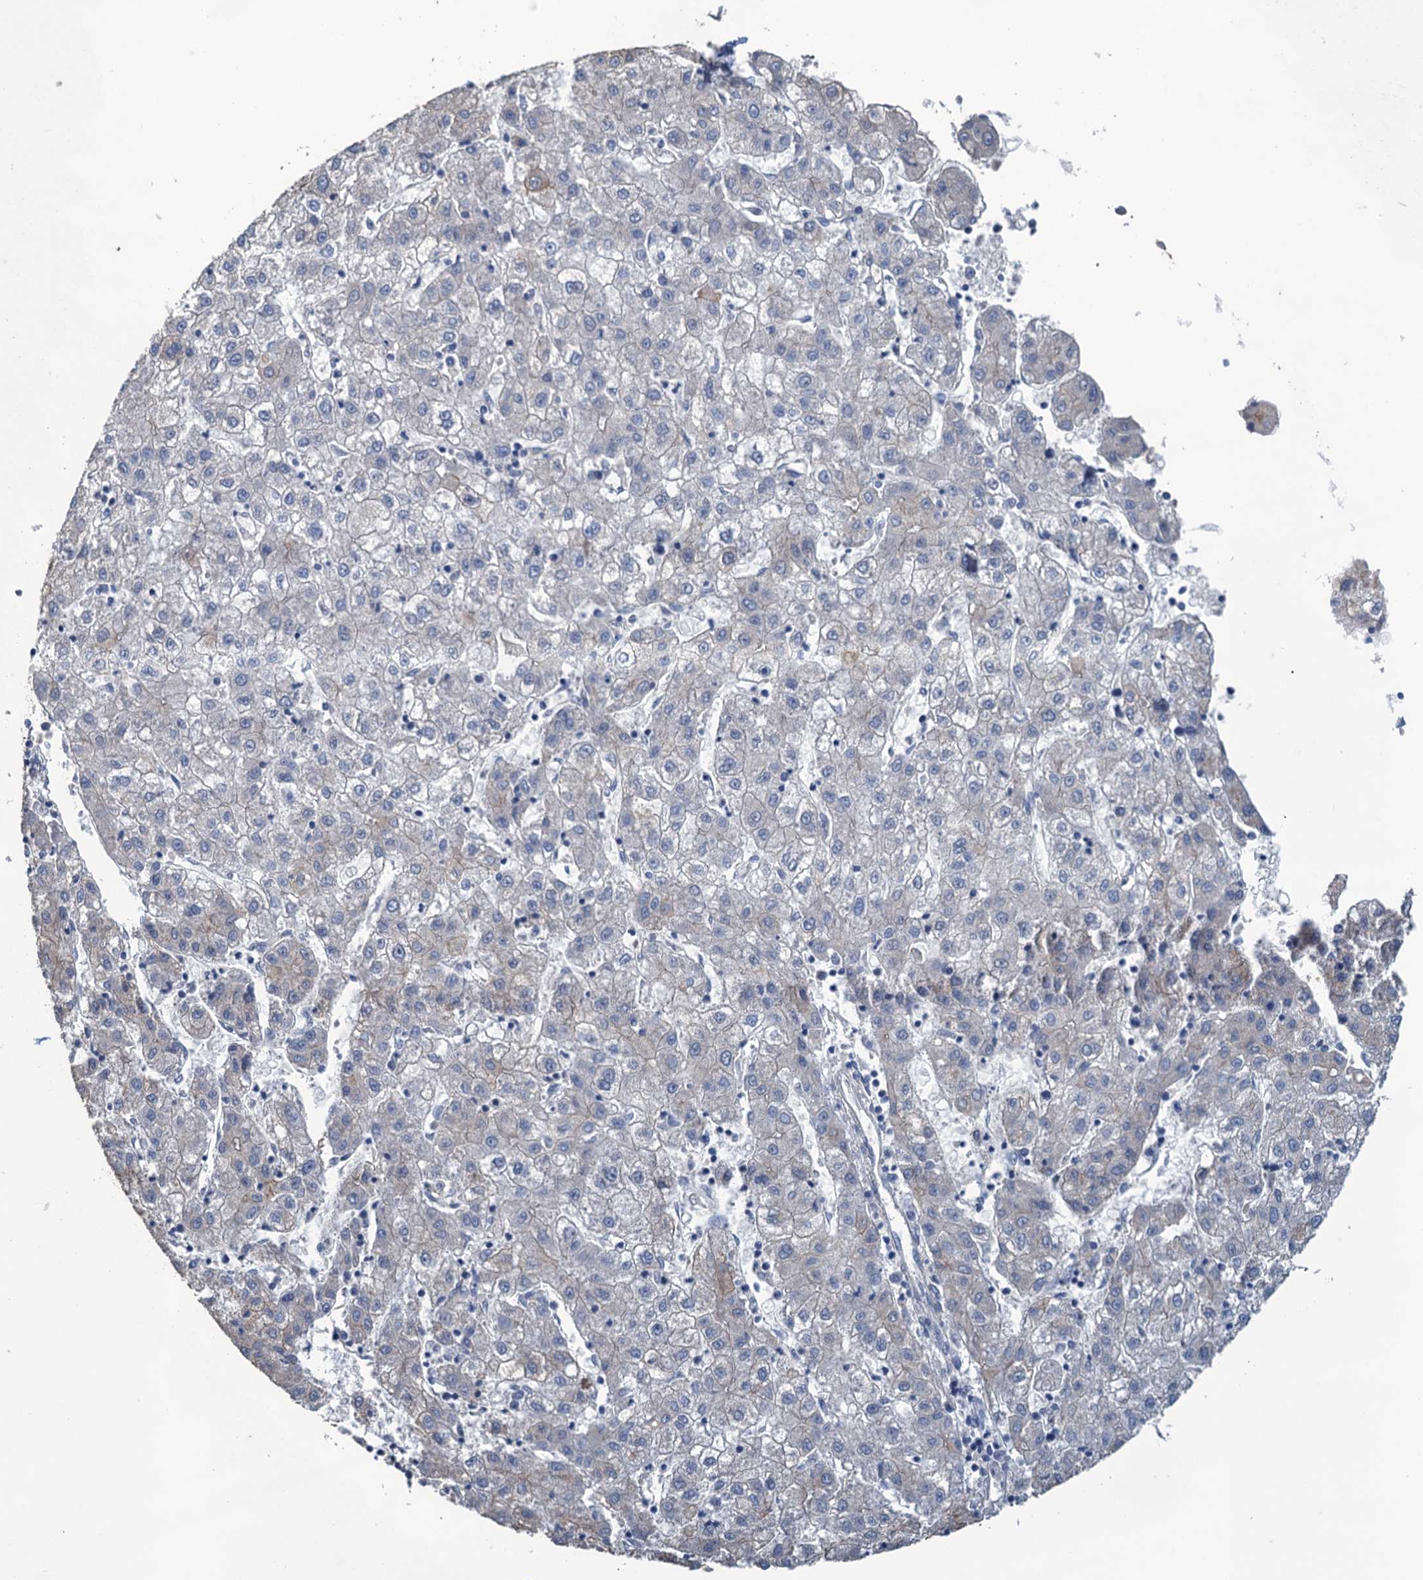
{"staining": {"intensity": "negative", "quantity": "none", "location": "none"}, "tissue": "liver cancer", "cell_type": "Tumor cells", "image_type": "cancer", "snomed": [{"axis": "morphology", "description": "Carcinoma, Hepatocellular, NOS"}, {"axis": "topography", "description": "Liver"}], "caption": "This is an immunohistochemistry (IHC) image of human hepatocellular carcinoma (liver). There is no staining in tumor cells.", "gene": "SMCO3", "patient": {"sex": "male", "age": 72}}